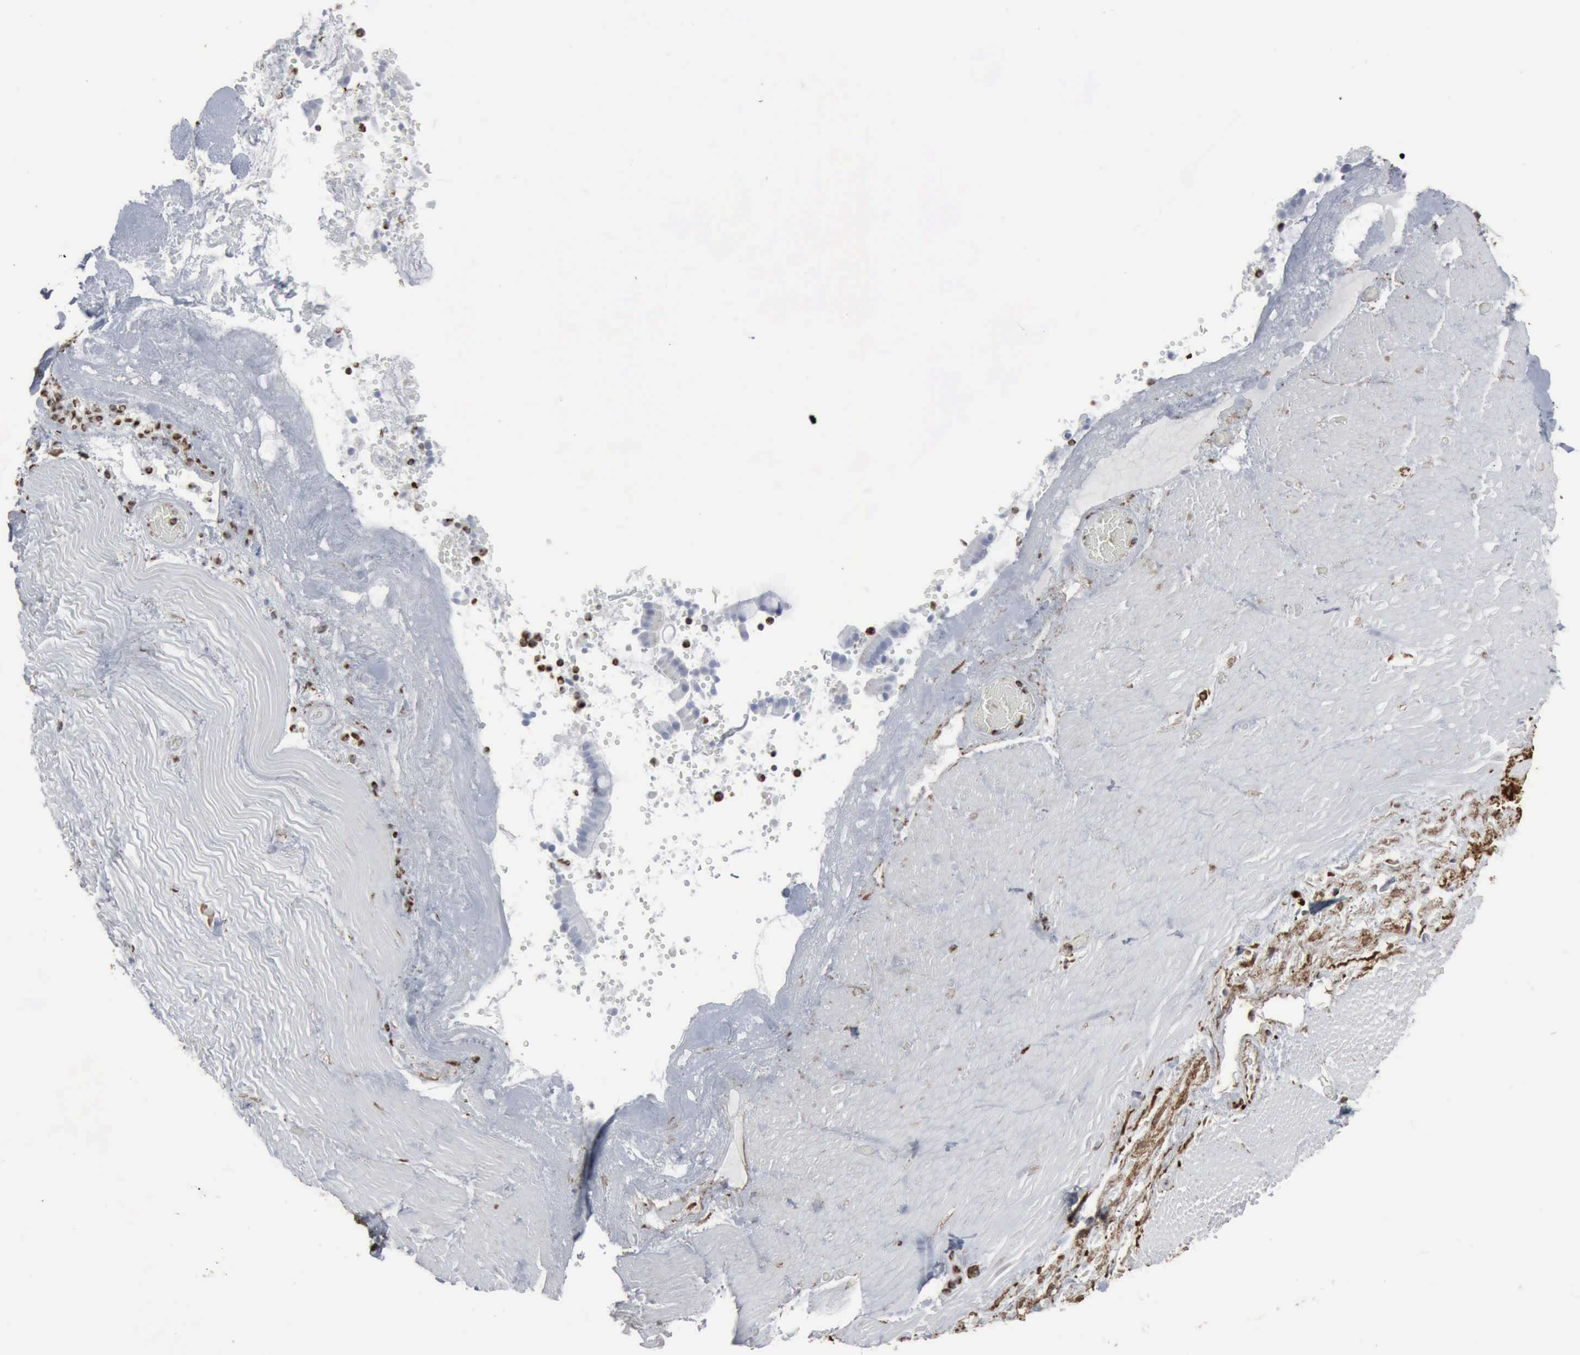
{"staining": {"intensity": "moderate", "quantity": "25%-75%", "location": "nuclear"}, "tissue": "smooth muscle", "cell_type": "Smooth muscle cells", "image_type": "normal", "snomed": [{"axis": "morphology", "description": "Normal tissue, NOS"}, {"axis": "topography", "description": "Duodenum"}], "caption": "Moderate nuclear expression for a protein is identified in about 25%-75% of smooth muscle cells of normal smooth muscle using IHC.", "gene": "CCNE1", "patient": {"sex": "male", "age": 63}}